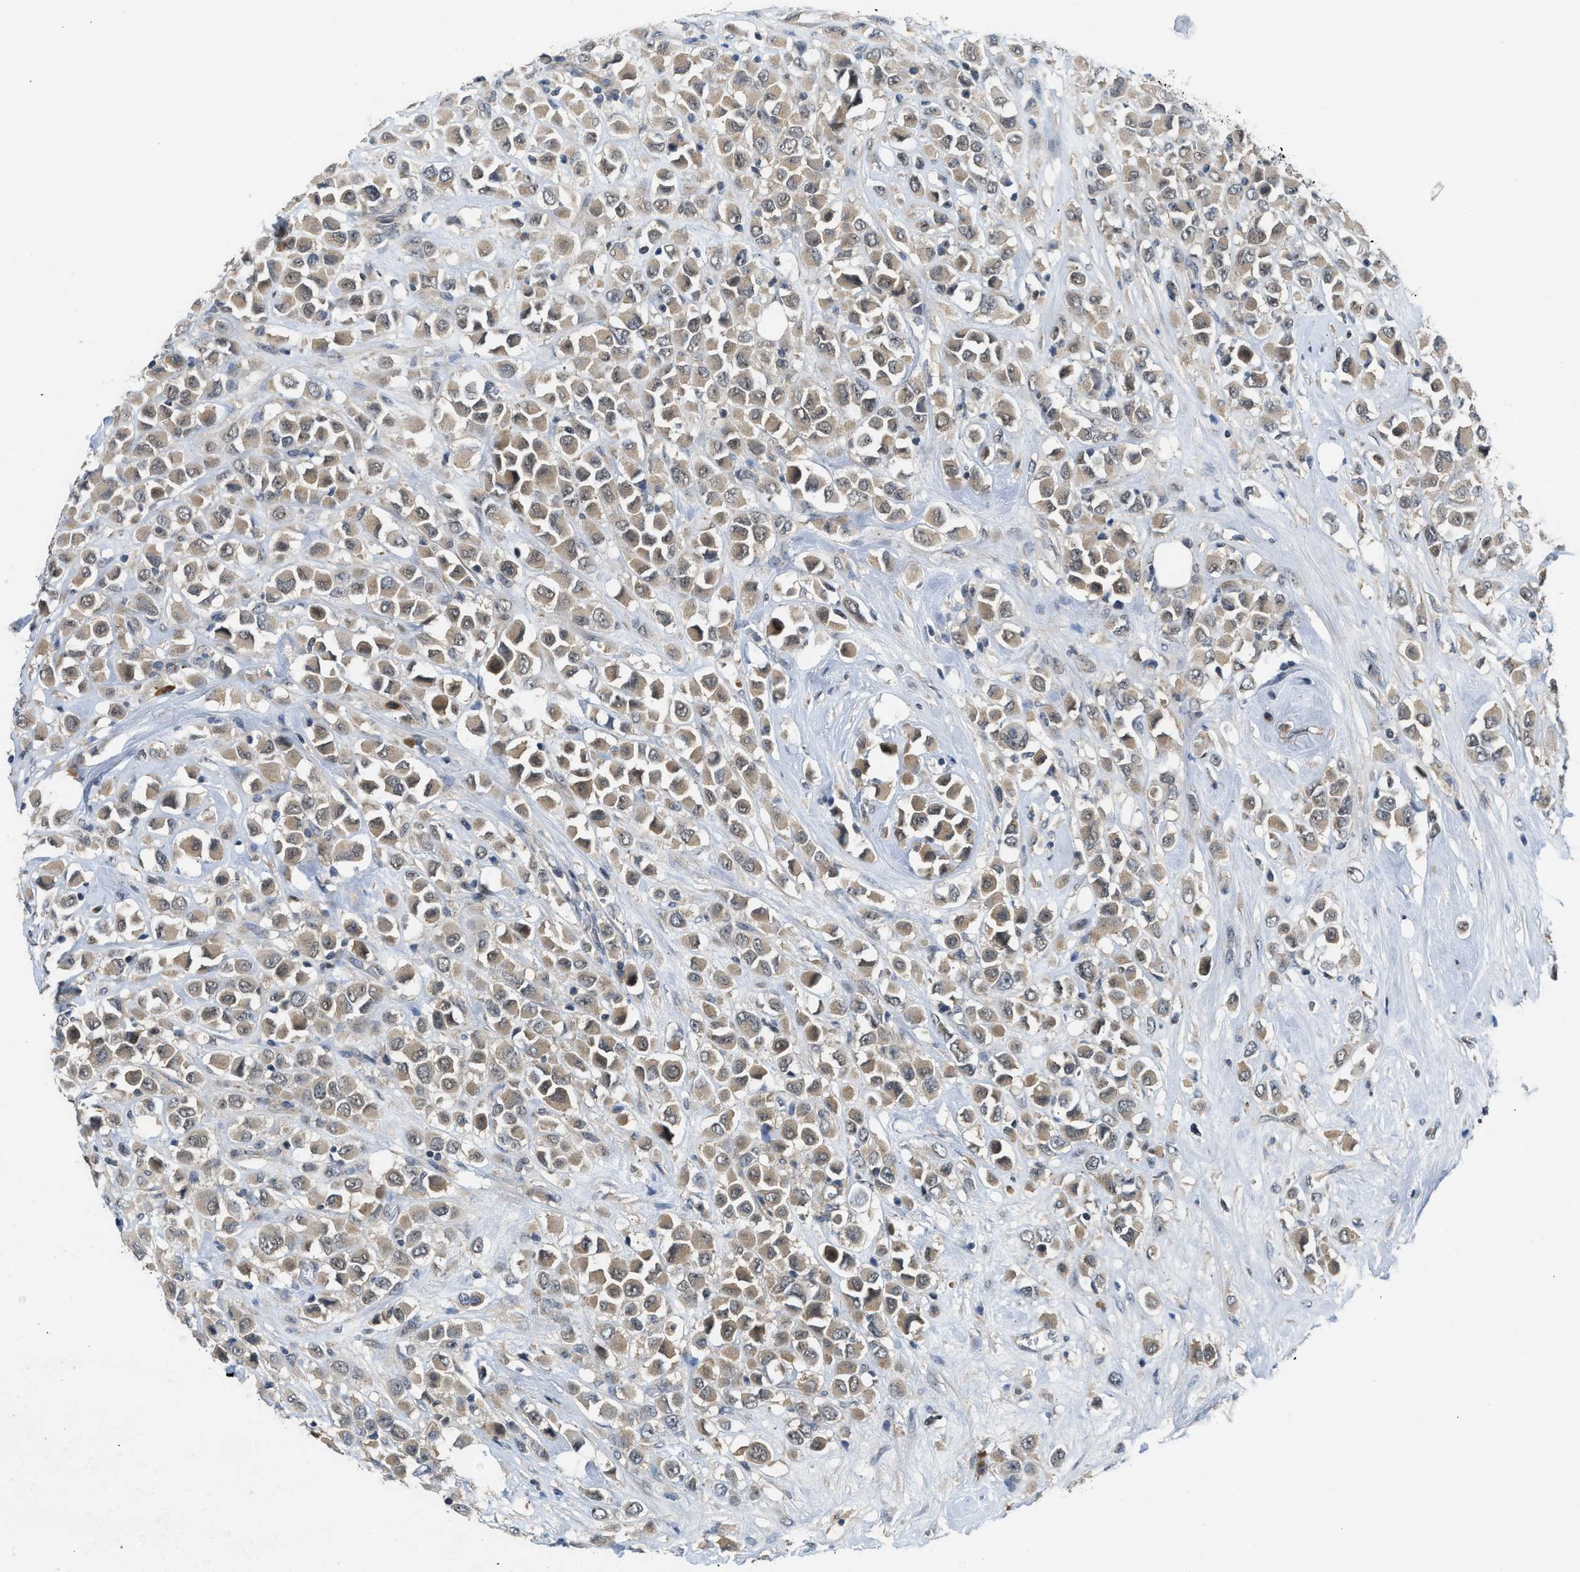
{"staining": {"intensity": "weak", "quantity": ">75%", "location": "cytoplasmic/membranous,nuclear"}, "tissue": "breast cancer", "cell_type": "Tumor cells", "image_type": "cancer", "snomed": [{"axis": "morphology", "description": "Duct carcinoma"}, {"axis": "topography", "description": "Breast"}], "caption": "This is an image of immunohistochemistry (IHC) staining of breast infiltrating ductal carcinoma, which shows weak expression in the cytoplasmic/membranous and nuclear of tumor cells.", "gene": "ZNF251", "patient": {"sex": "female", "age": 61}}